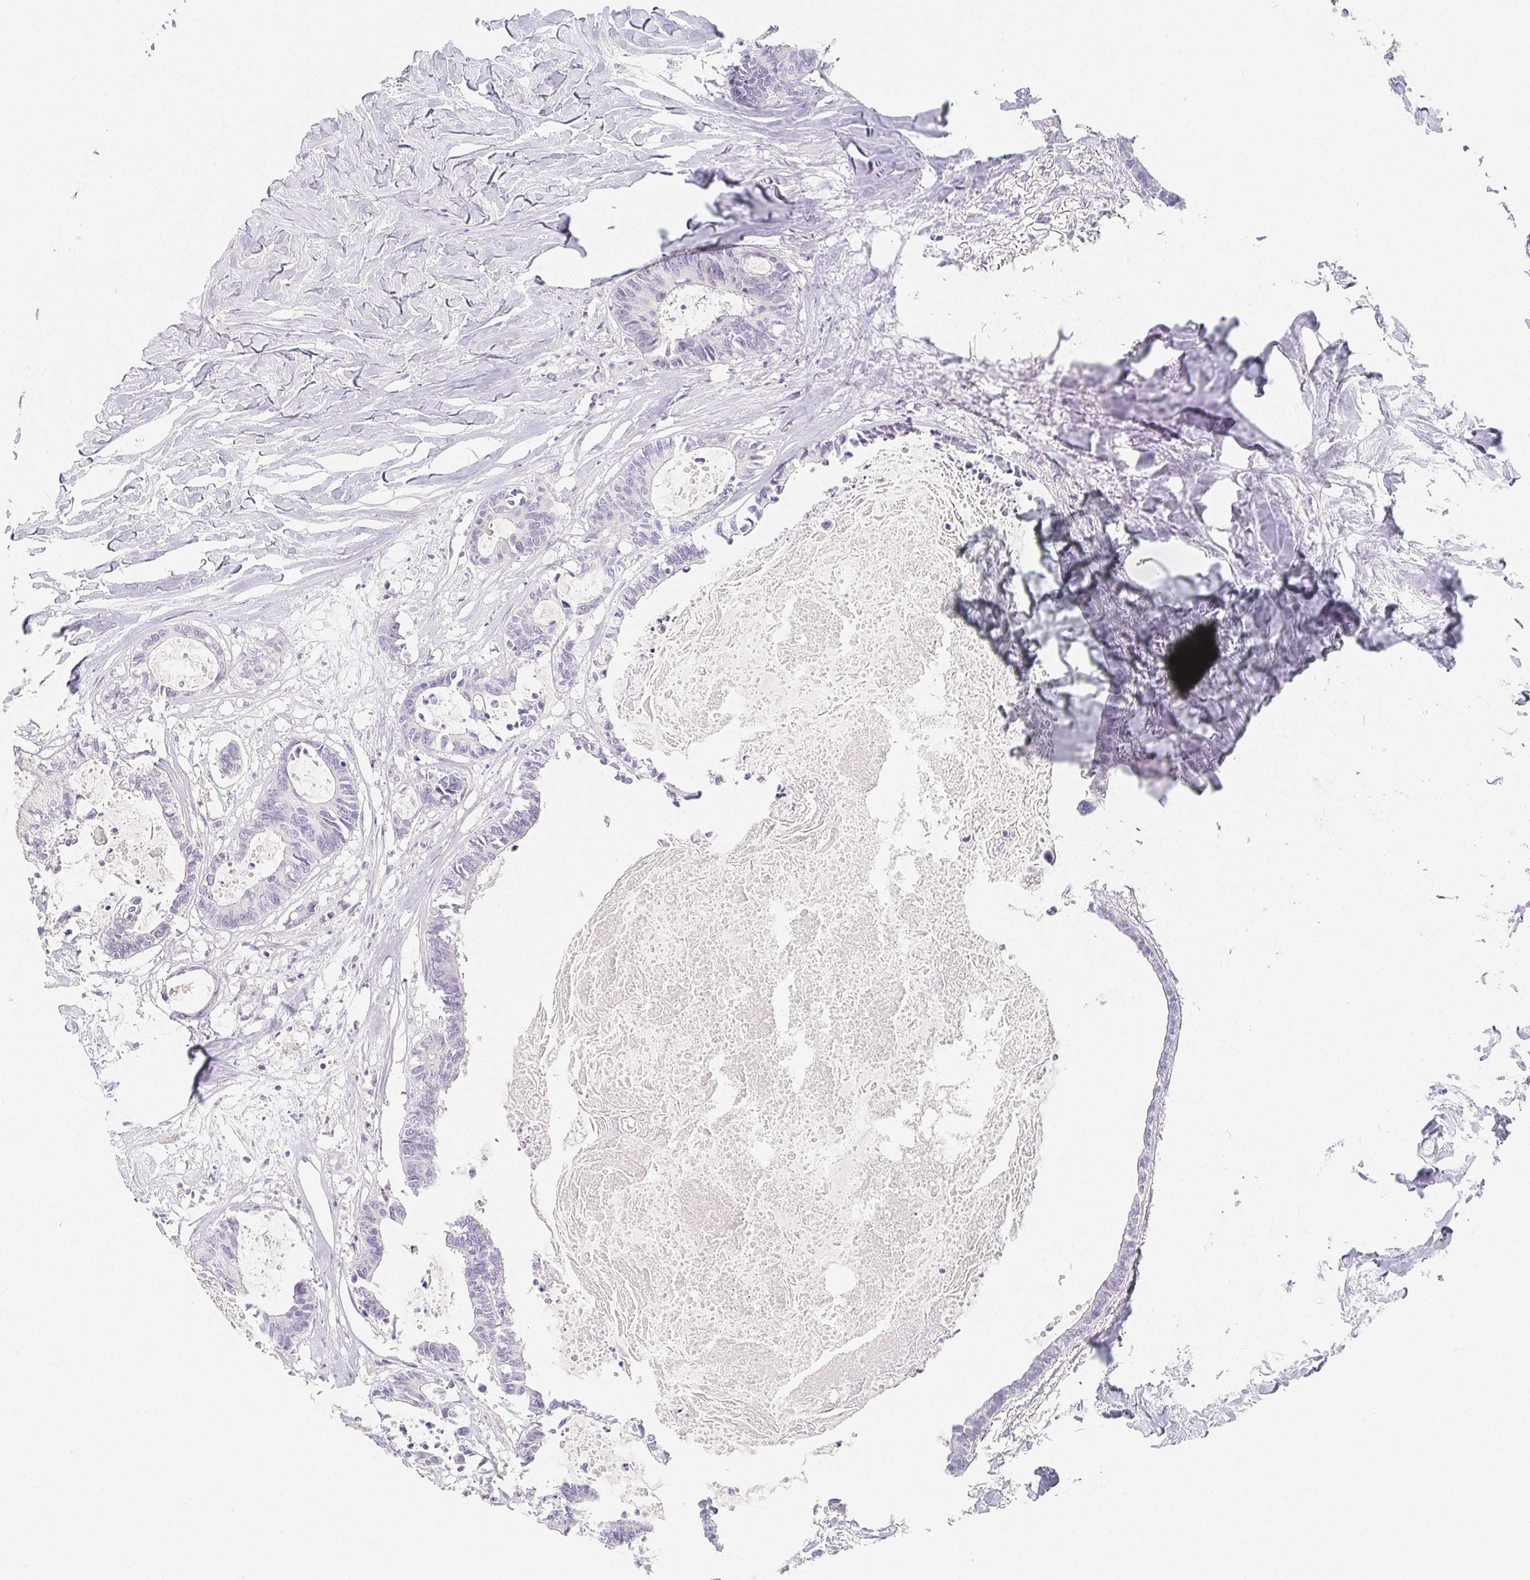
{"staining": {"intensity": "negative", "quantity": "none", "location": "none"}, "tissue": "colorectal cancer", "cell_type": "Tumor cells", "image_type": "cancer", "snomed": [{"axis": "morphology", "description": "Adenocarcinoma, NOS"}, {"axis": "topography", "description": "Colon"}, {"axis": "topography", "description": "Rectum"}], "caption": "IHC of human adenocarcinoma (colorectal) displays no staining in tumor cells. The staining was performed using DAB to visualize the protein expression in brown, while the nuclei were stained in blue with hematoxylin (Magnification: 20x).", "gene": "GLIPR1L1", "patient": {"sex": "male", "age": 57}}